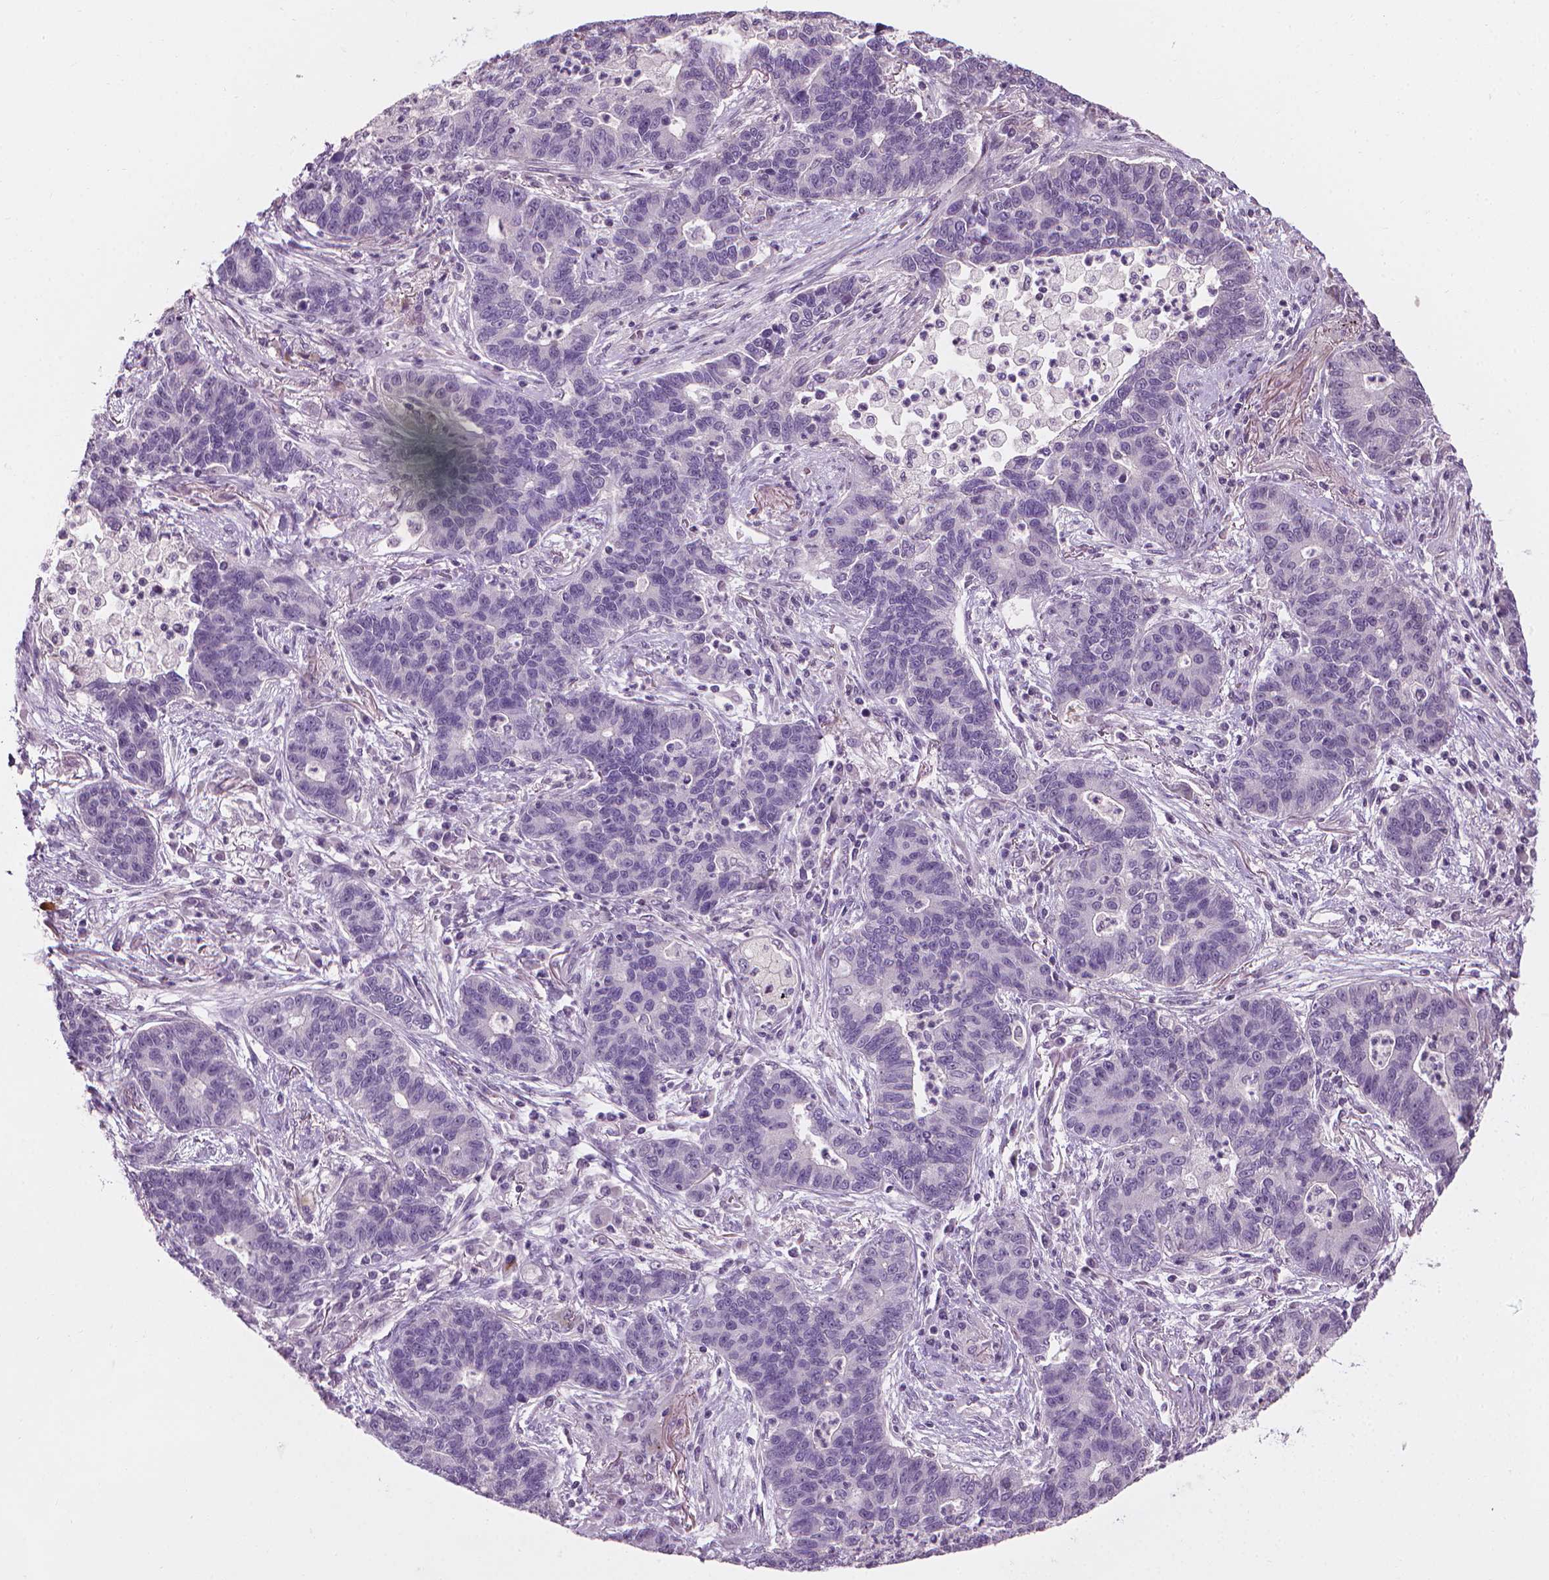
{"staining": {"intensity": "negative", "quantity": "none", "location": "none"}, "tissue": "lung cancer", "cell_type": "Tumor cells", "image_type": "cancer", "snomed": [{"axis": "morphology", "description": "Adenocarcinoma, NOS"}, {"axis": "topography", "description": "Lung"}], "caption": "Tumor cells are negative for protein expression in human lung adenocarcinoma. (DAB (3,3'-diaminobenzidine) immunohistochemistry (IHC) visualized using brightfield microscopy, high magnification).", "gene": "SAXO2", "patient": {"sex": "female", "age": 57}}